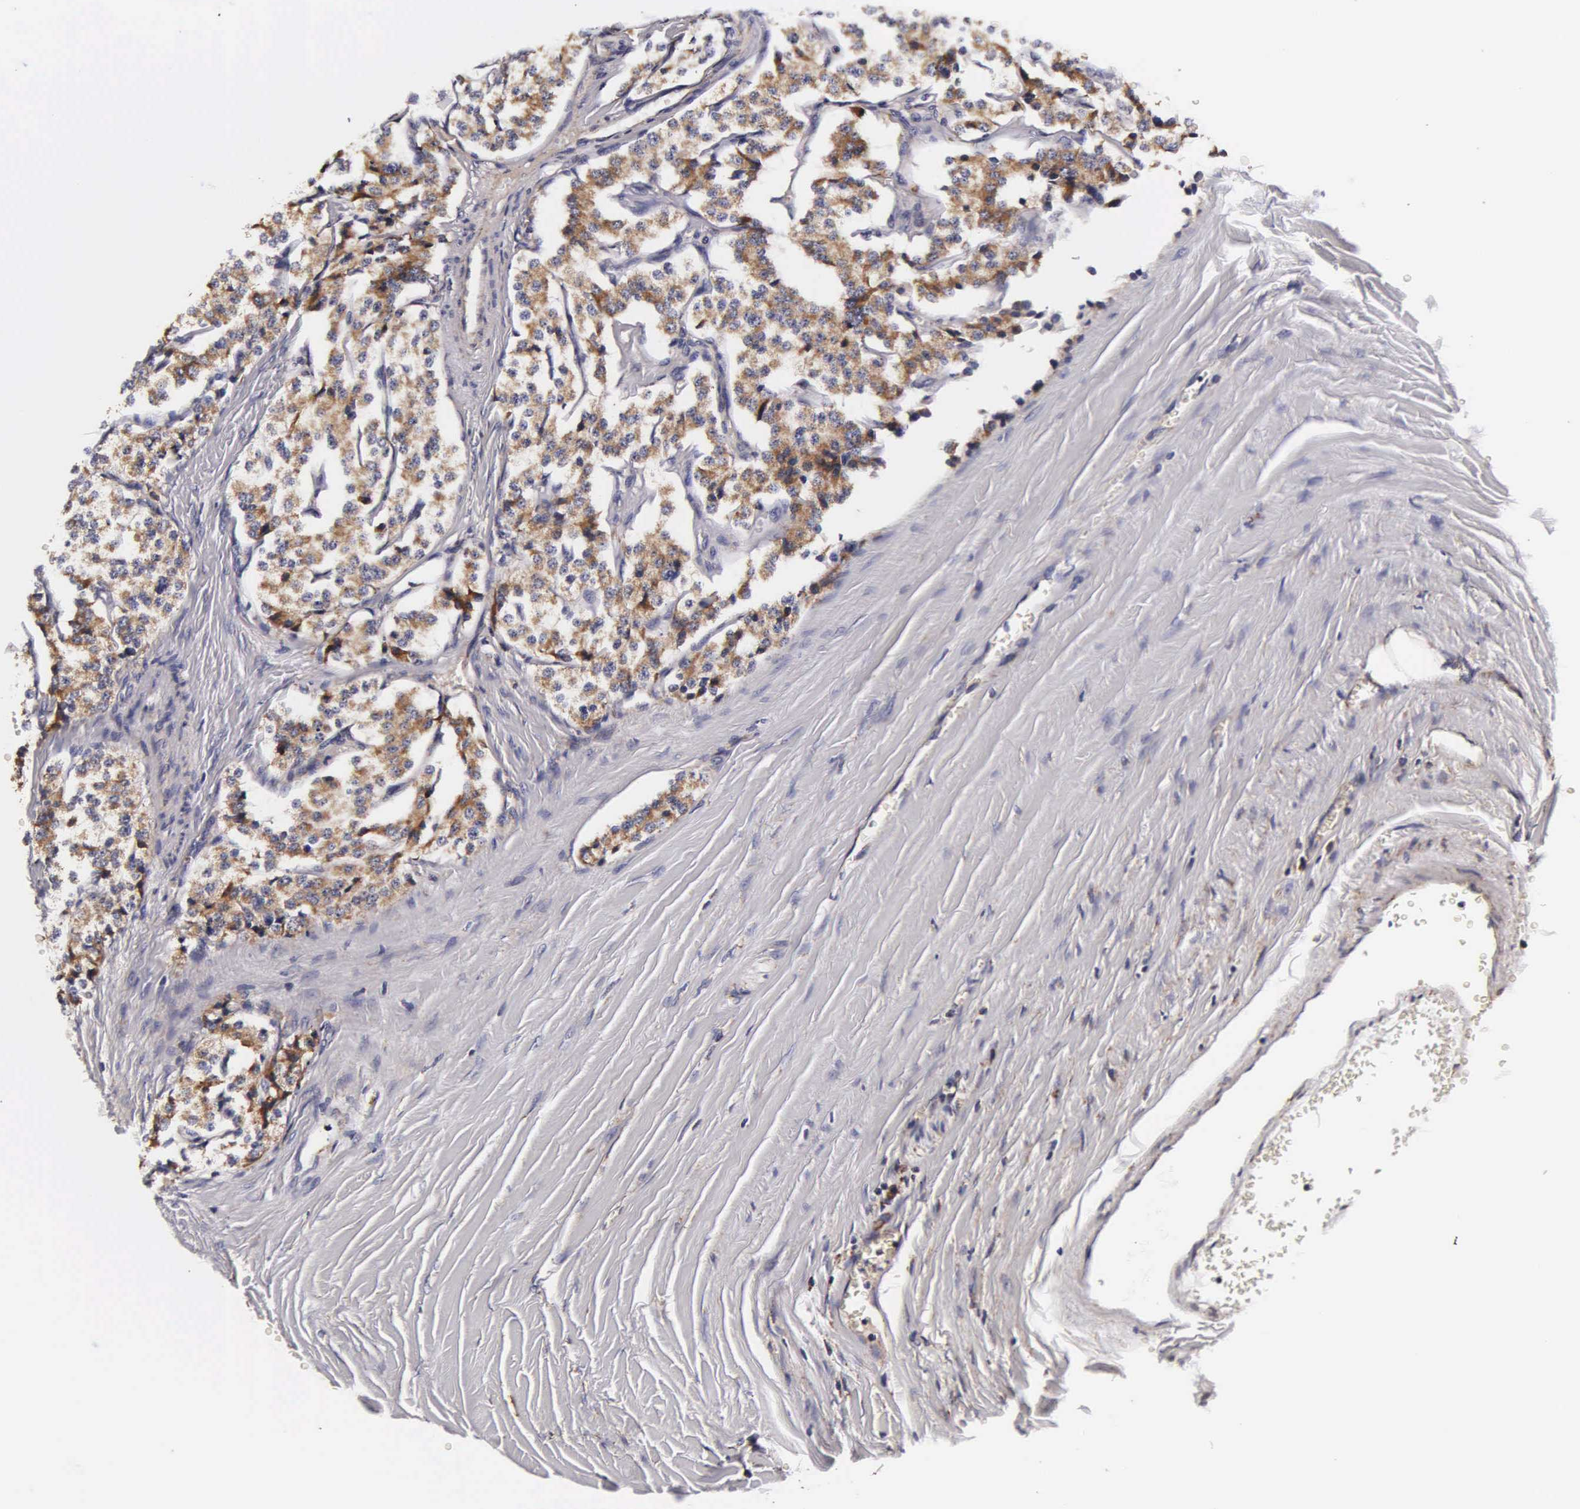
{"staining": {"intensity": "moderate", "quantity": ">75%", "location": "cytoplasmic/membranous"}, "tissue": "carcinoid", "cell_type": "Tumor cells", "image_type": "cancer", "snomed": [{"axis": "morphology", "description": "Carcinoid, malignant, NOS"}, {"axis": "topography", "description": "Bronchus"}], "caption": "Malignant carcinoid stained for a protein (brown) demonstrates moderate cytoplasmic/membranous positive expression in about >75% of tumor cells.", "gene": "PSMA3", "patient": {"sex": "male", "age": 55}}